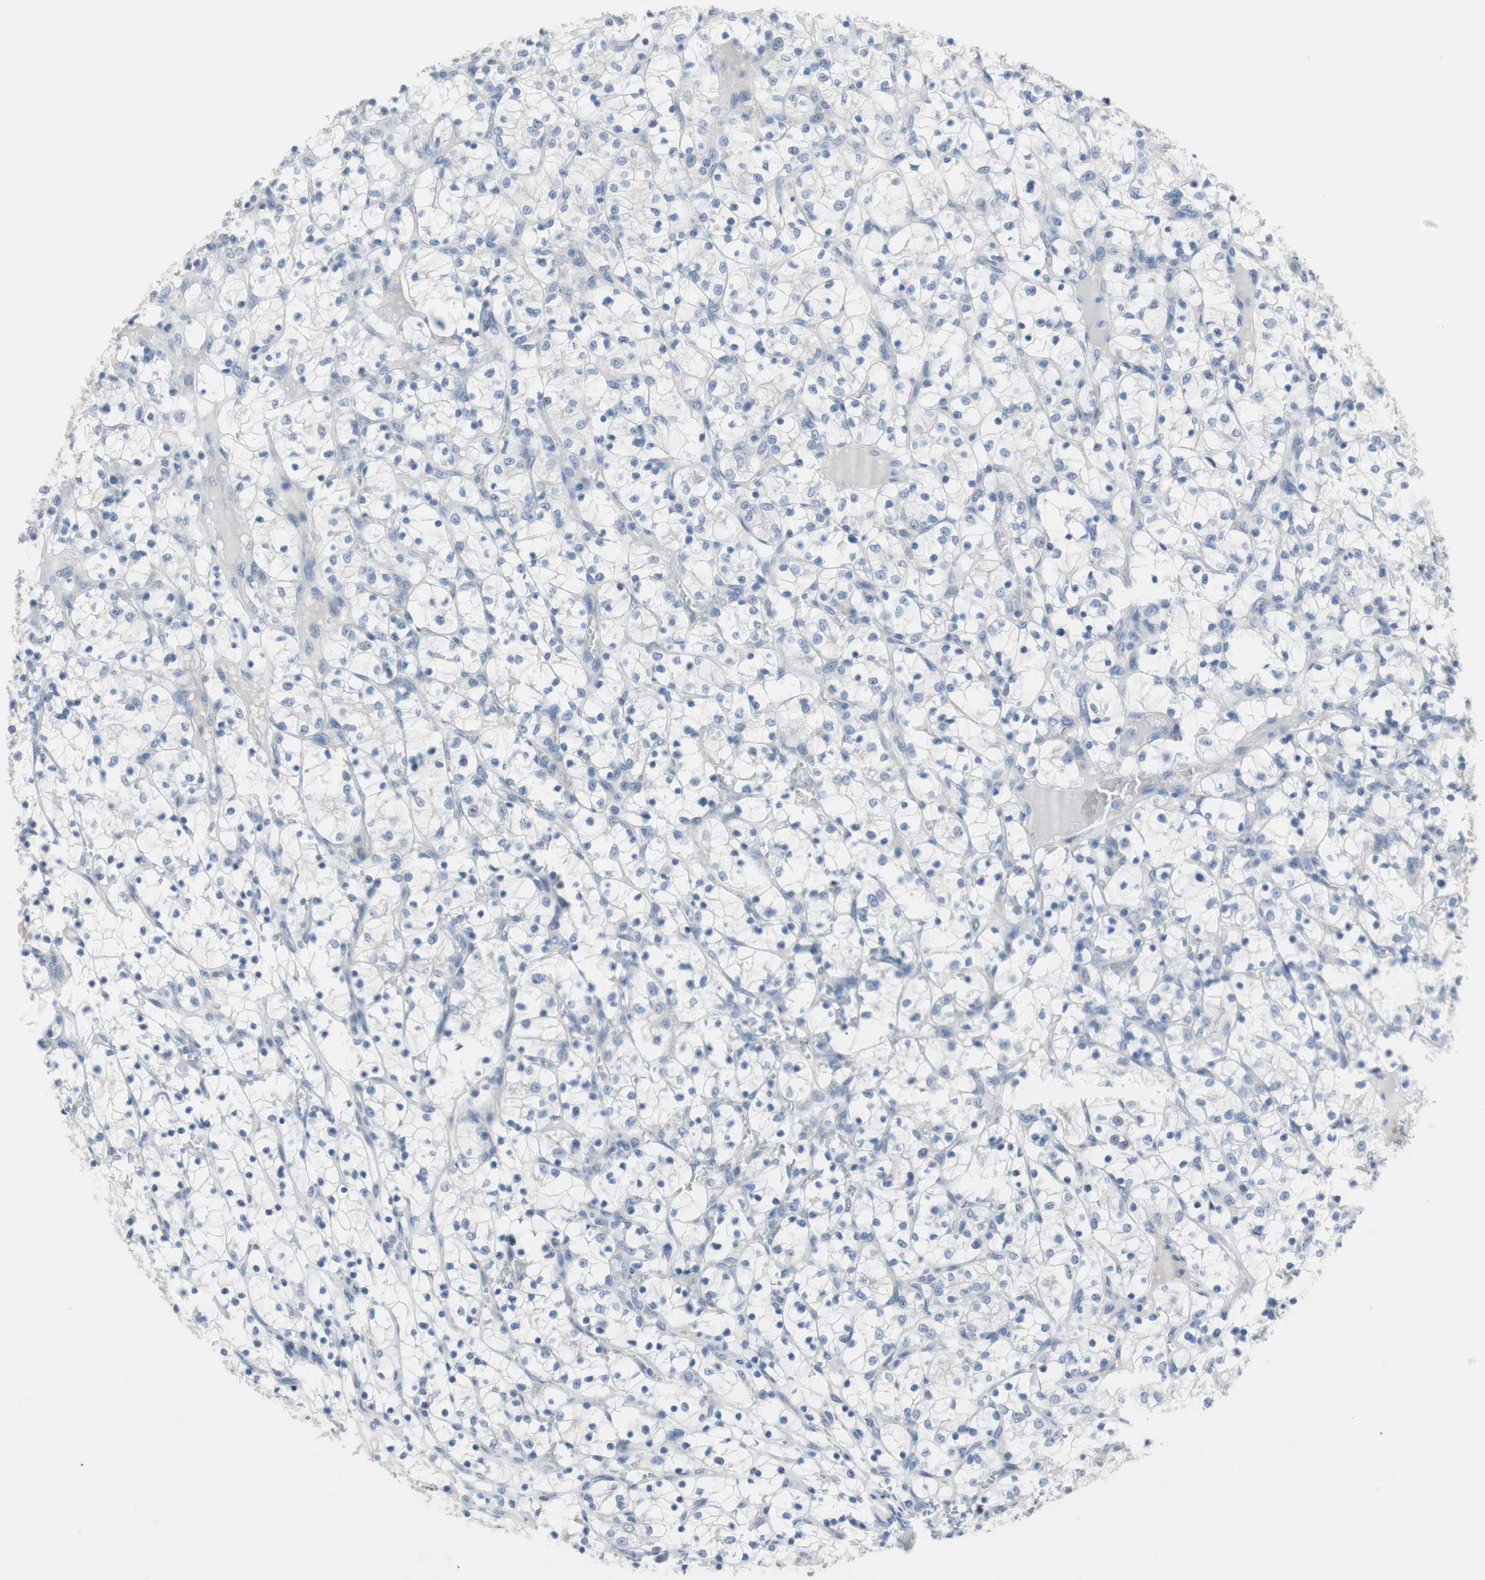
{"staining": {"intensity": "negative", "quantity": "none", "location": "none"}, "tissue": "renal cancer", "cell_type": "Tumor cells", "image_type": "cancer", "snomed": [{"axis": "morphology", "description": "Adenocarcinoma, NOS"}, {"axis": "topography", "description": "Kidney"}], "caption": "High power microscopy image of an immunohistochemistry (IHC) micrograph of renal adenocarcinoma, revealing no significant staining in tumor cells.", "gene": "ULBP1", "patient": {"sex": "female", "age": 69}}